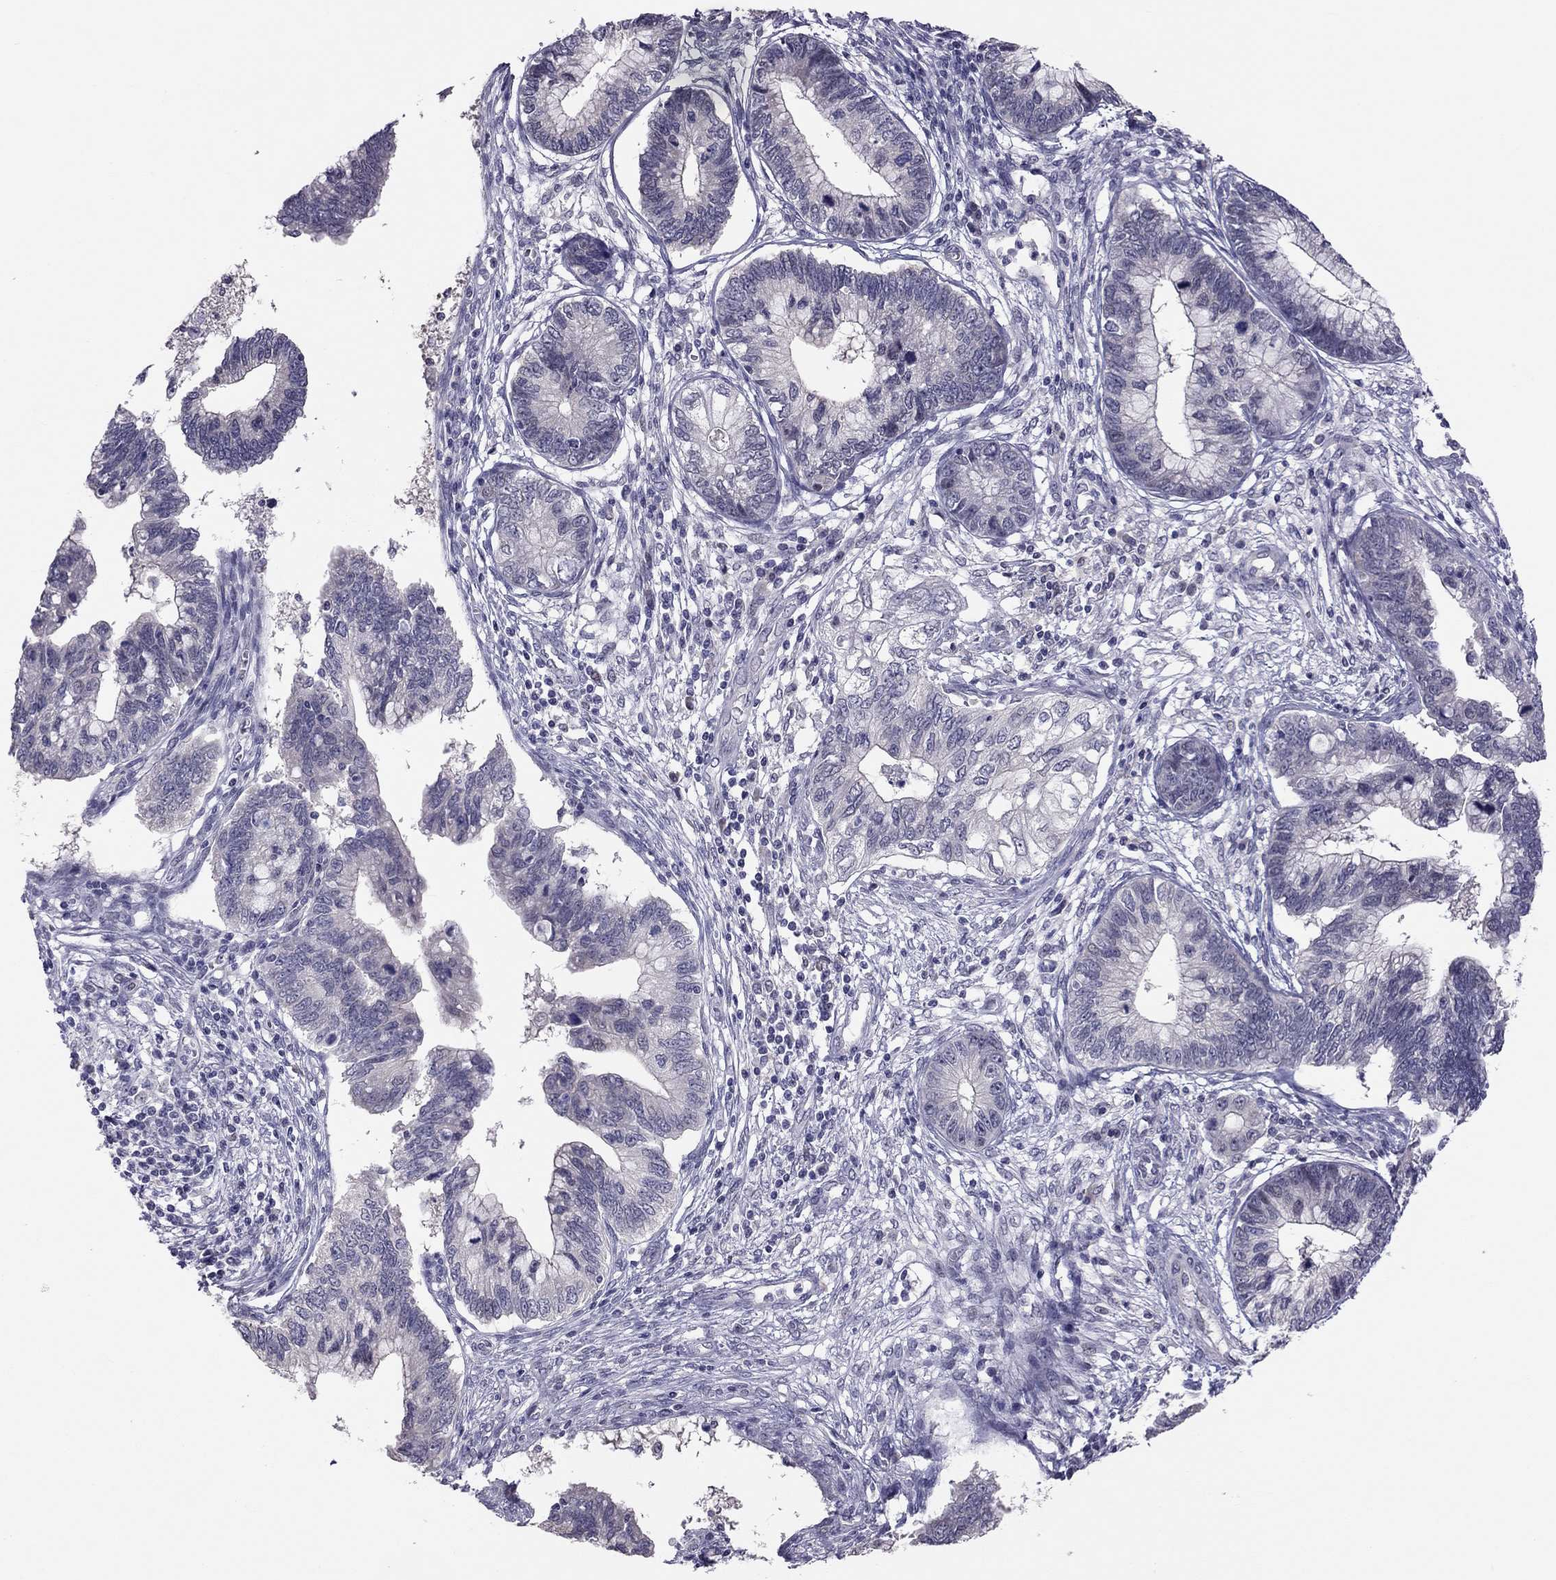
{"staining": {"intensity": "negative", "quantity": "none", "location": "none"}, "tissue": "cervical cancer", "cell_type": "Tumor cells", "image_type": "cancer", "snomed": [{"axis": "morphology", "description": "Adenocarcinoma, NOS"}, {"axis": "topography", "description": "Cervix"}], "caption": "A high-resolution image shows IHC staining of adenocarcinoma (cervical), which demonstrates no significant expression in tumor cells.", "gene": "HSF2BP", "patient": {"sex": "female", "age": 44}}